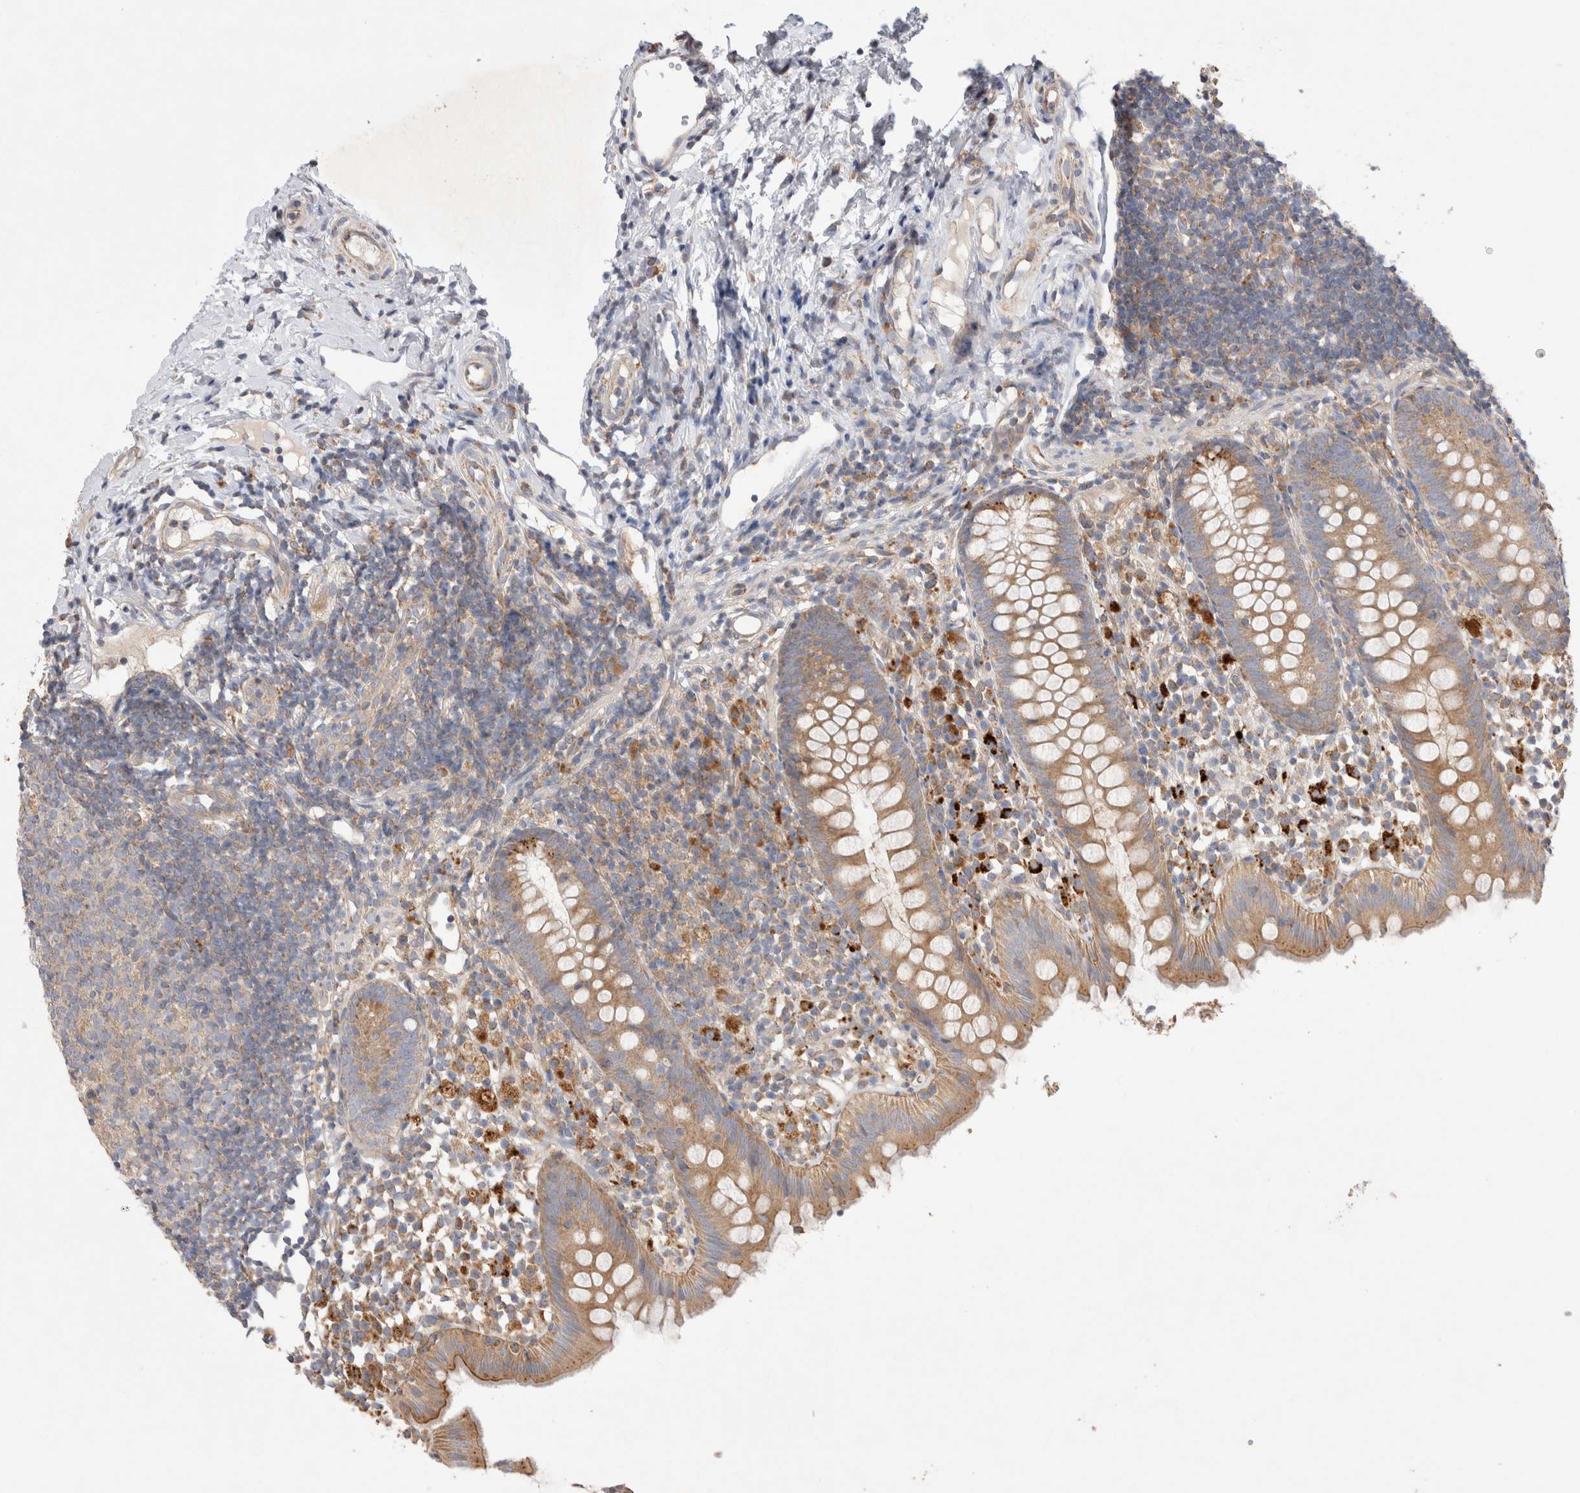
{"staining": {"intensity": "moderate", "quantity": ">75%", "location": "cytoplasmic/membranous"}, "tissue": "appendix", "cell_type": "Glandular cells", "image_type": "normal", "snomed": [{"axis": "morphology", "description": "Normal tissue, NOS"}, {"axis": "topography", "description": "Appendix"}], "caption": "Immunohistochemistry (IHC) photomicrograph of unremarkable appendix: appendix stained using immunohistochemistry (IHC) displays medium levels of moderate protein expression localized specifically in the cytoplasmic/membranous of glandular cells, appearing as a cytoplasmic/membranous brown color.", "gene": "TBC1D16", "patient": {"sex": "female", "age": 20}}